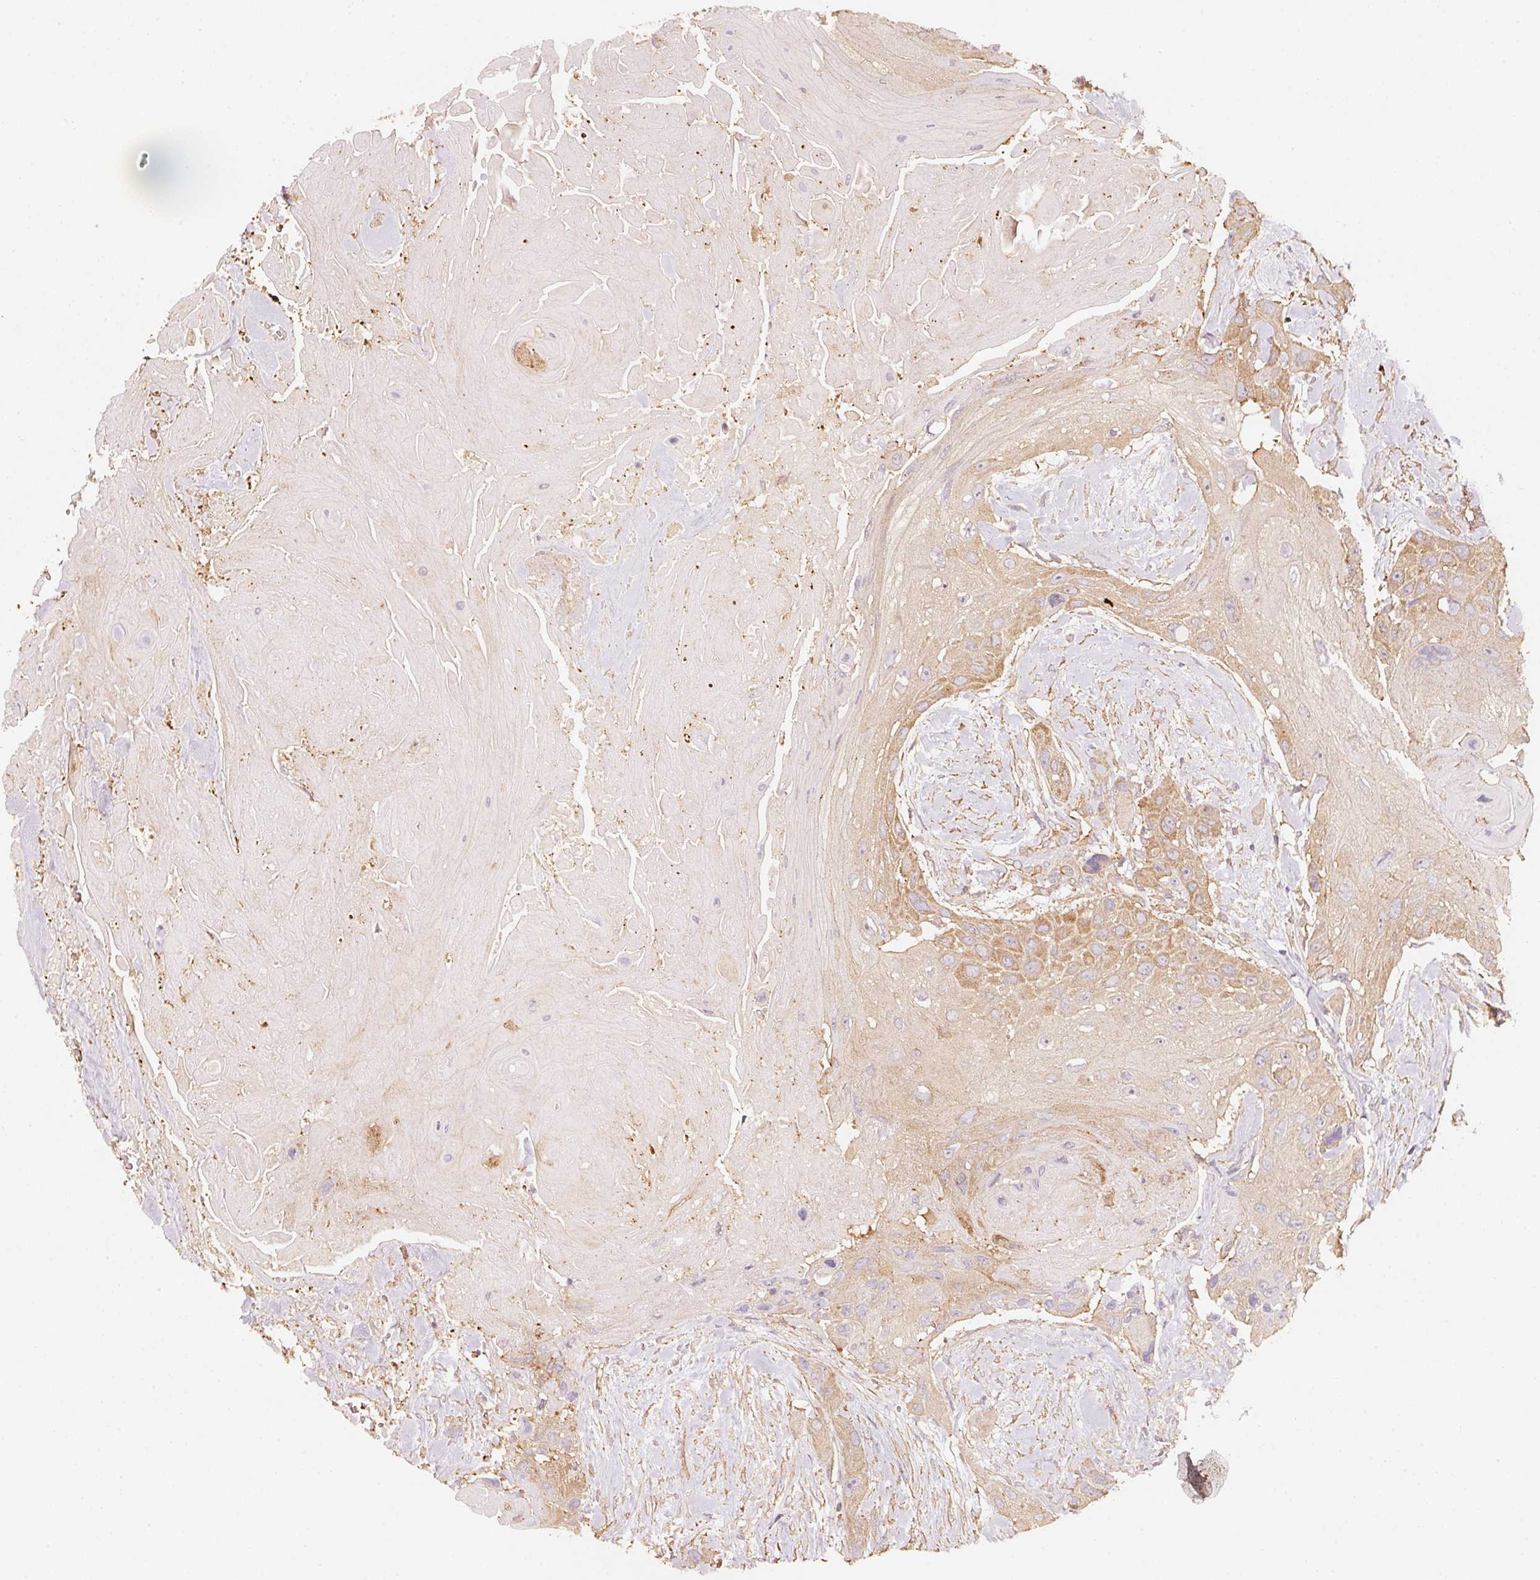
{"staining": {"intensity": "weak", "quantity": "25%-75%", "location": "cytoplasmic/membranous"}, "tissue": "head and neck cancer", "cell_type": "Tumor cells", "image_type": "cancer", "snomed": [{"axis": "morphology", "description": "Squamous cell carcinoma, NOS"}, {"axis": "topography", "description": "Head-Neck"}], "caption": "Protein positivity by IHC demonstrates weak cytoplasmic/membranous staining in about 25%-75% of tumor cells in head and neck cancer. The protein is shown in brown color, while the nuclei are stained blue.", "gene": "CEP95", "patient": {"sex": "male", "age": 81}}